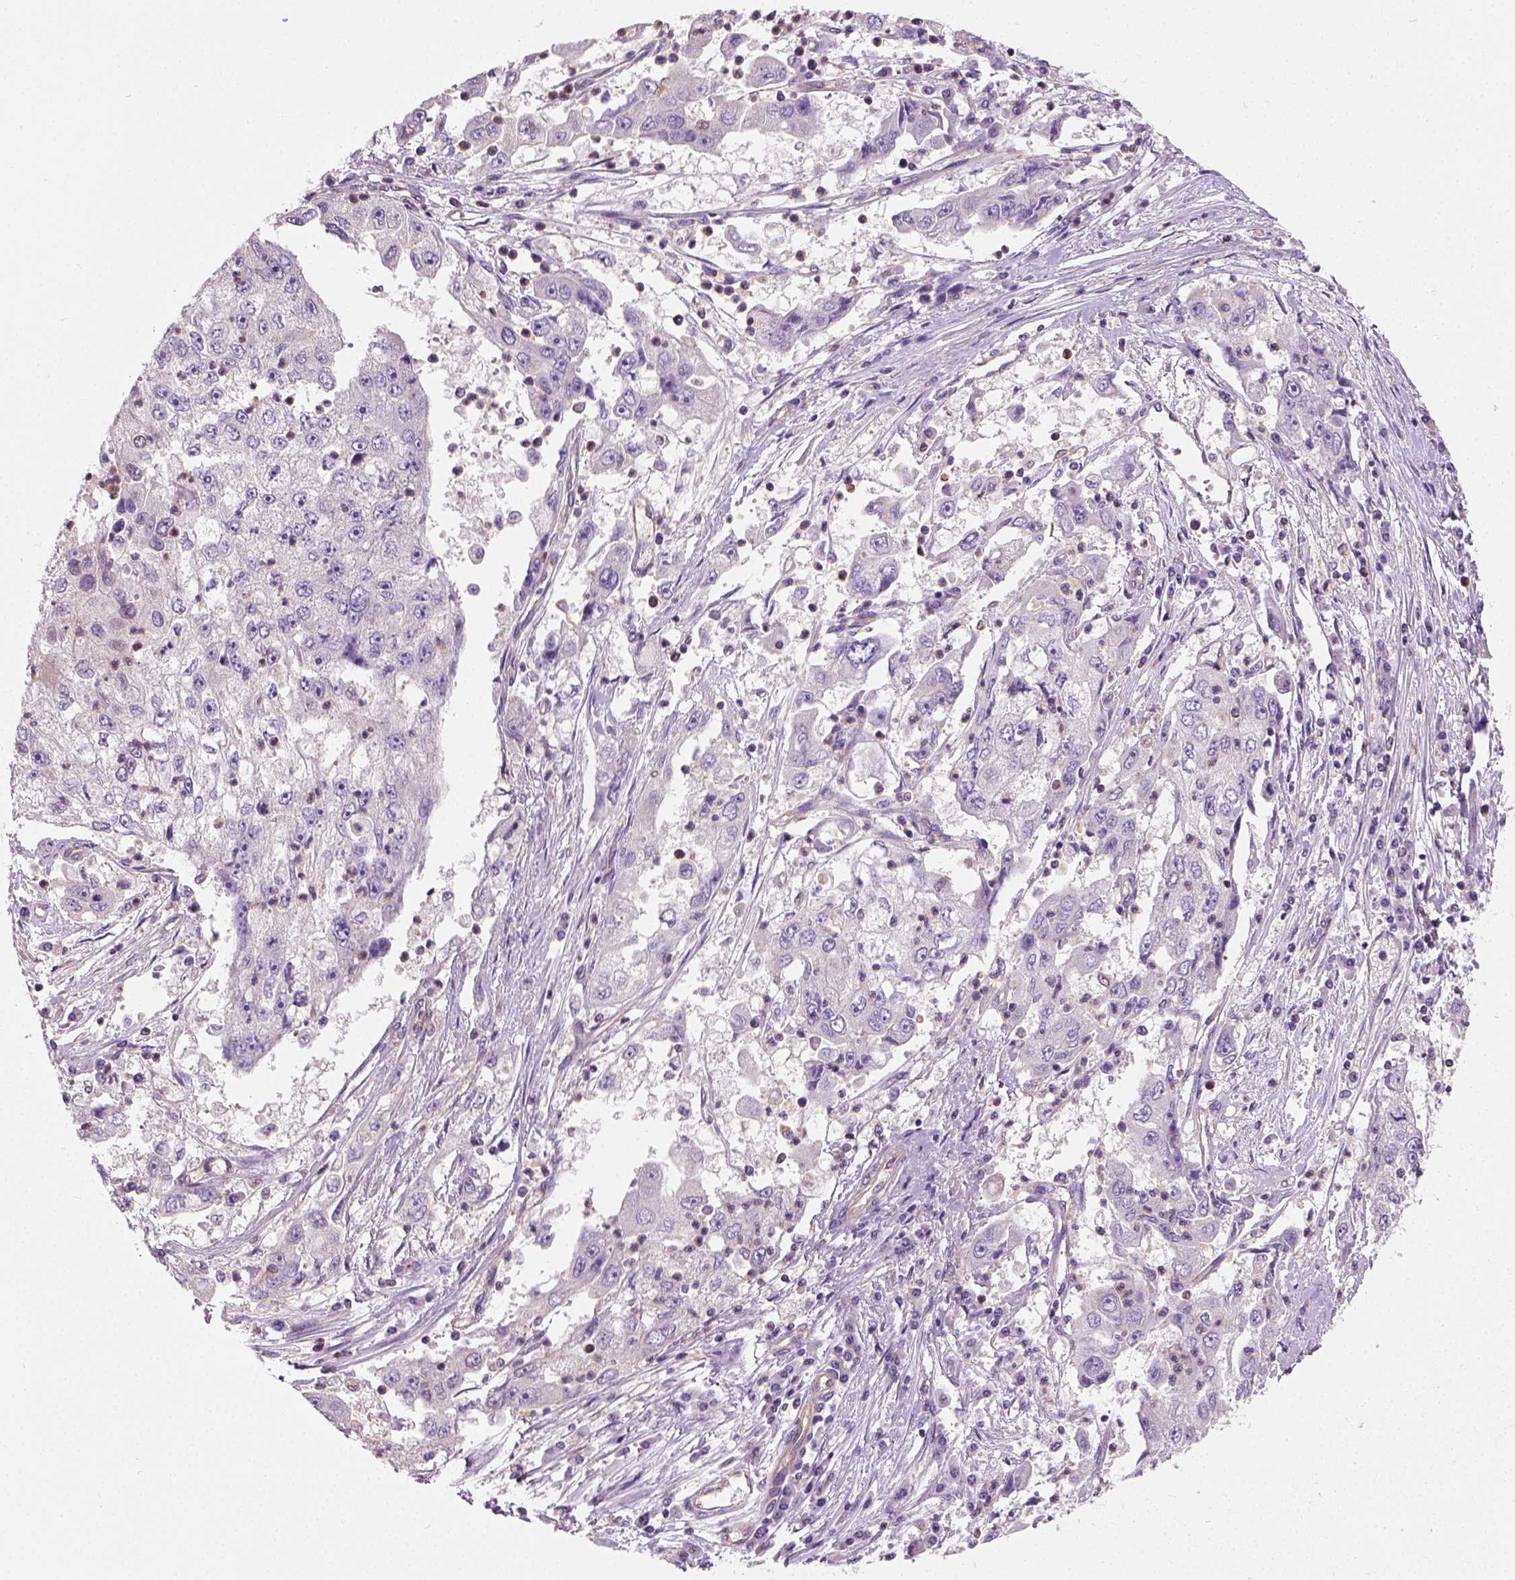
{"staining": {"intensity": "weak", "quantity": "<25%", "location": "cytoplasmic/membranous"}, "tissue": "cervical cancer", "cell_type": "Tumor cells", "image_type": "cancer", "snomed": [{"axis": "morphology", "description": "Squamous cell carcinoma, NOS"}, {"axis": "topography", "description": "Cervix"}], "caption": "An IHC micrograph of cervical cancer (squamous cell carcinoma) is shown. There is no staining in tumor cells of cervical cancer (squamous cell carcinoma). (Brightfield microscopy of DAB immunohistochemistry at high magnification).", "gene": "CRACR2A", "patient": {"sex": "female", "age": 36}}